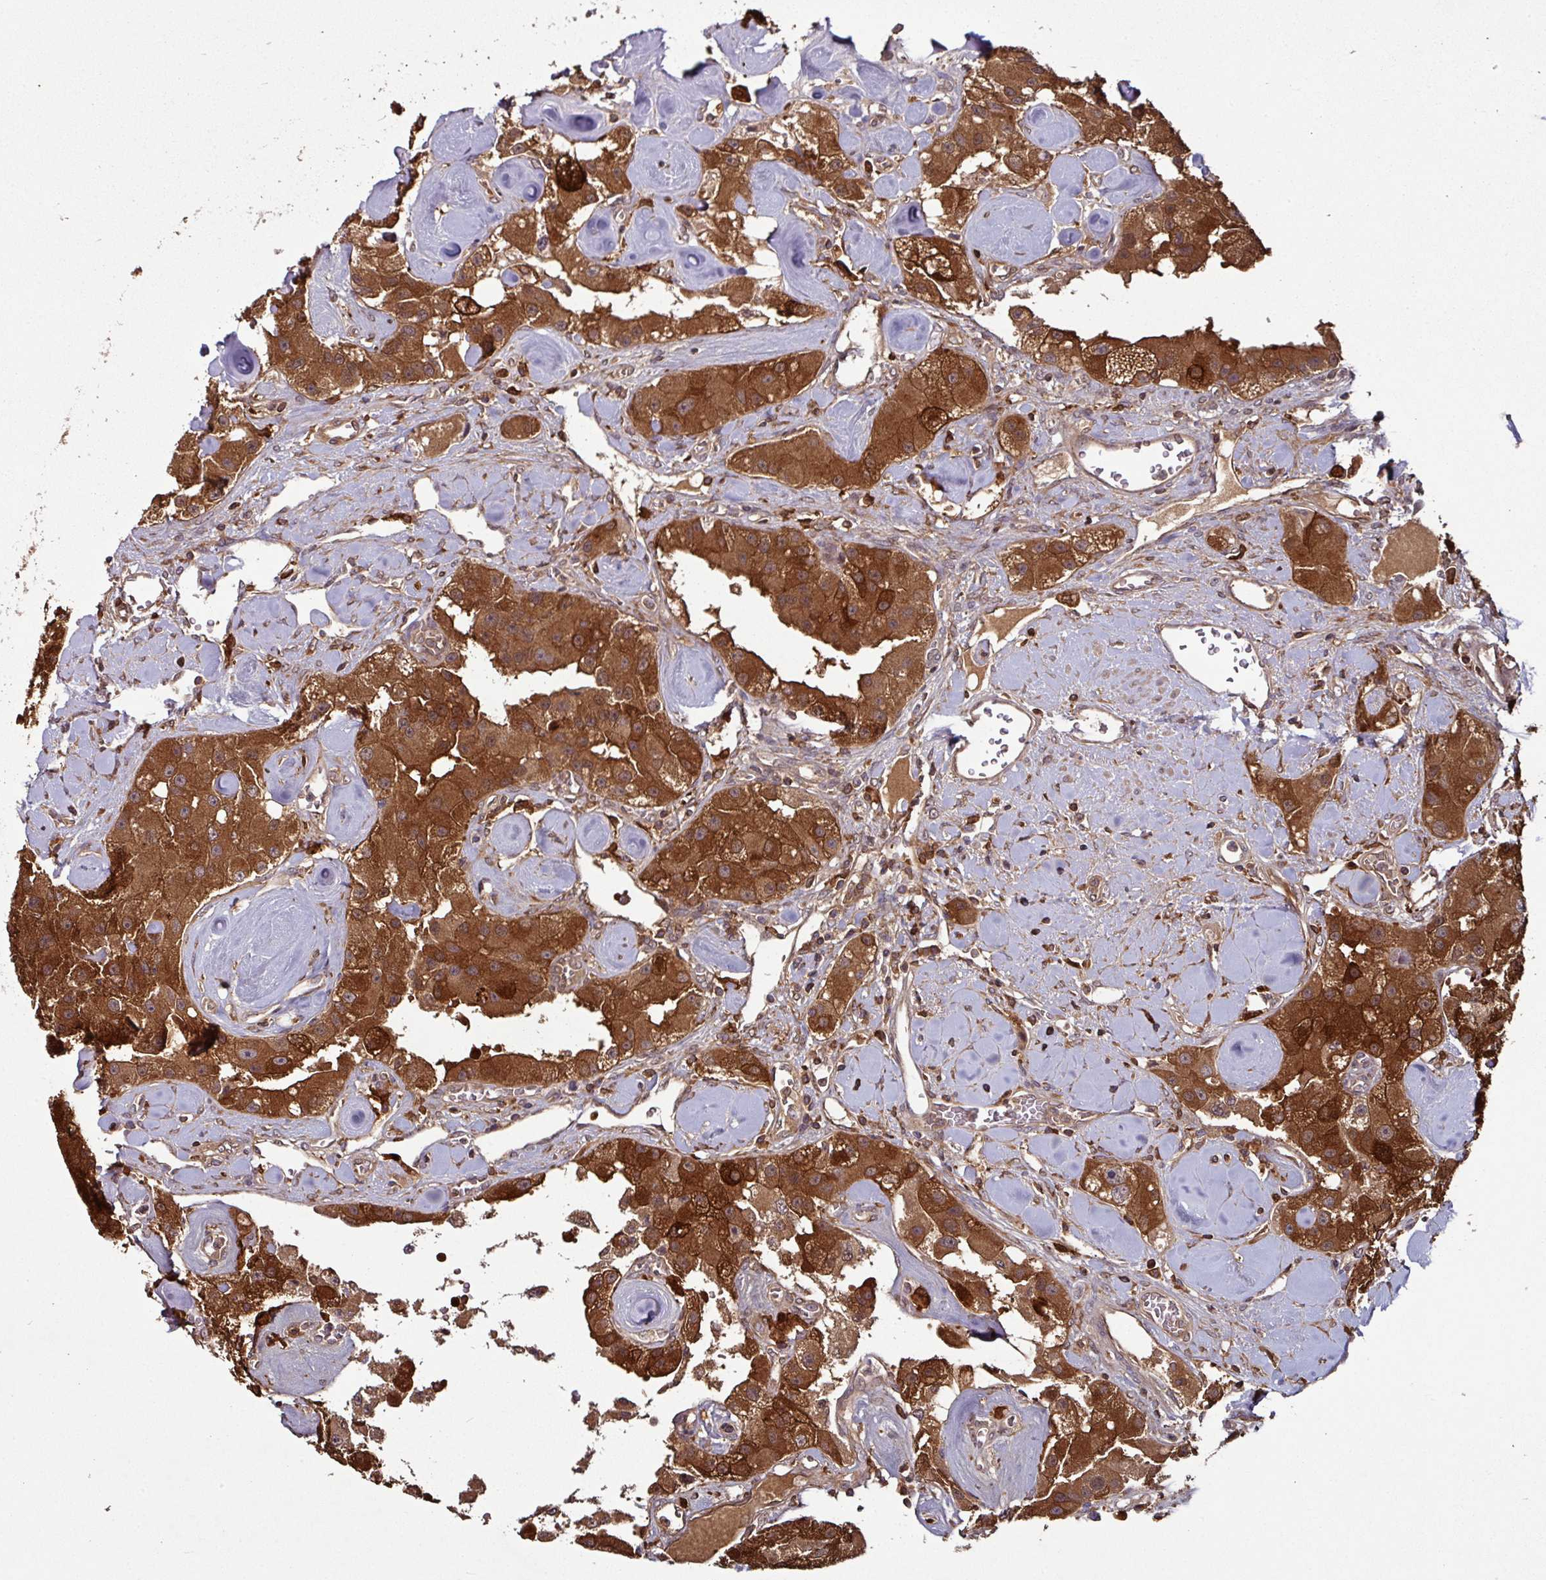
{"staining": {"intensity": "strong", "quantity": ">75%", "location": "cytoplasmic/membranous"}, "tissue": "carcinoid", "cell_type": "Tumor cells", "image_type": "cancer", "snomed": [{"axis": "morphology", "description": "Carcinoid, malignant, NOS"}, {"axis": "topography", "description": "Pancreas"}], "caption": "A brown stain highlights strong cytoplasmic/membranous expression of a protein in malignant carcinoid tumor cells.", "gene": "GNPDA1", "patient": {"sex": "male", "age": 41}}